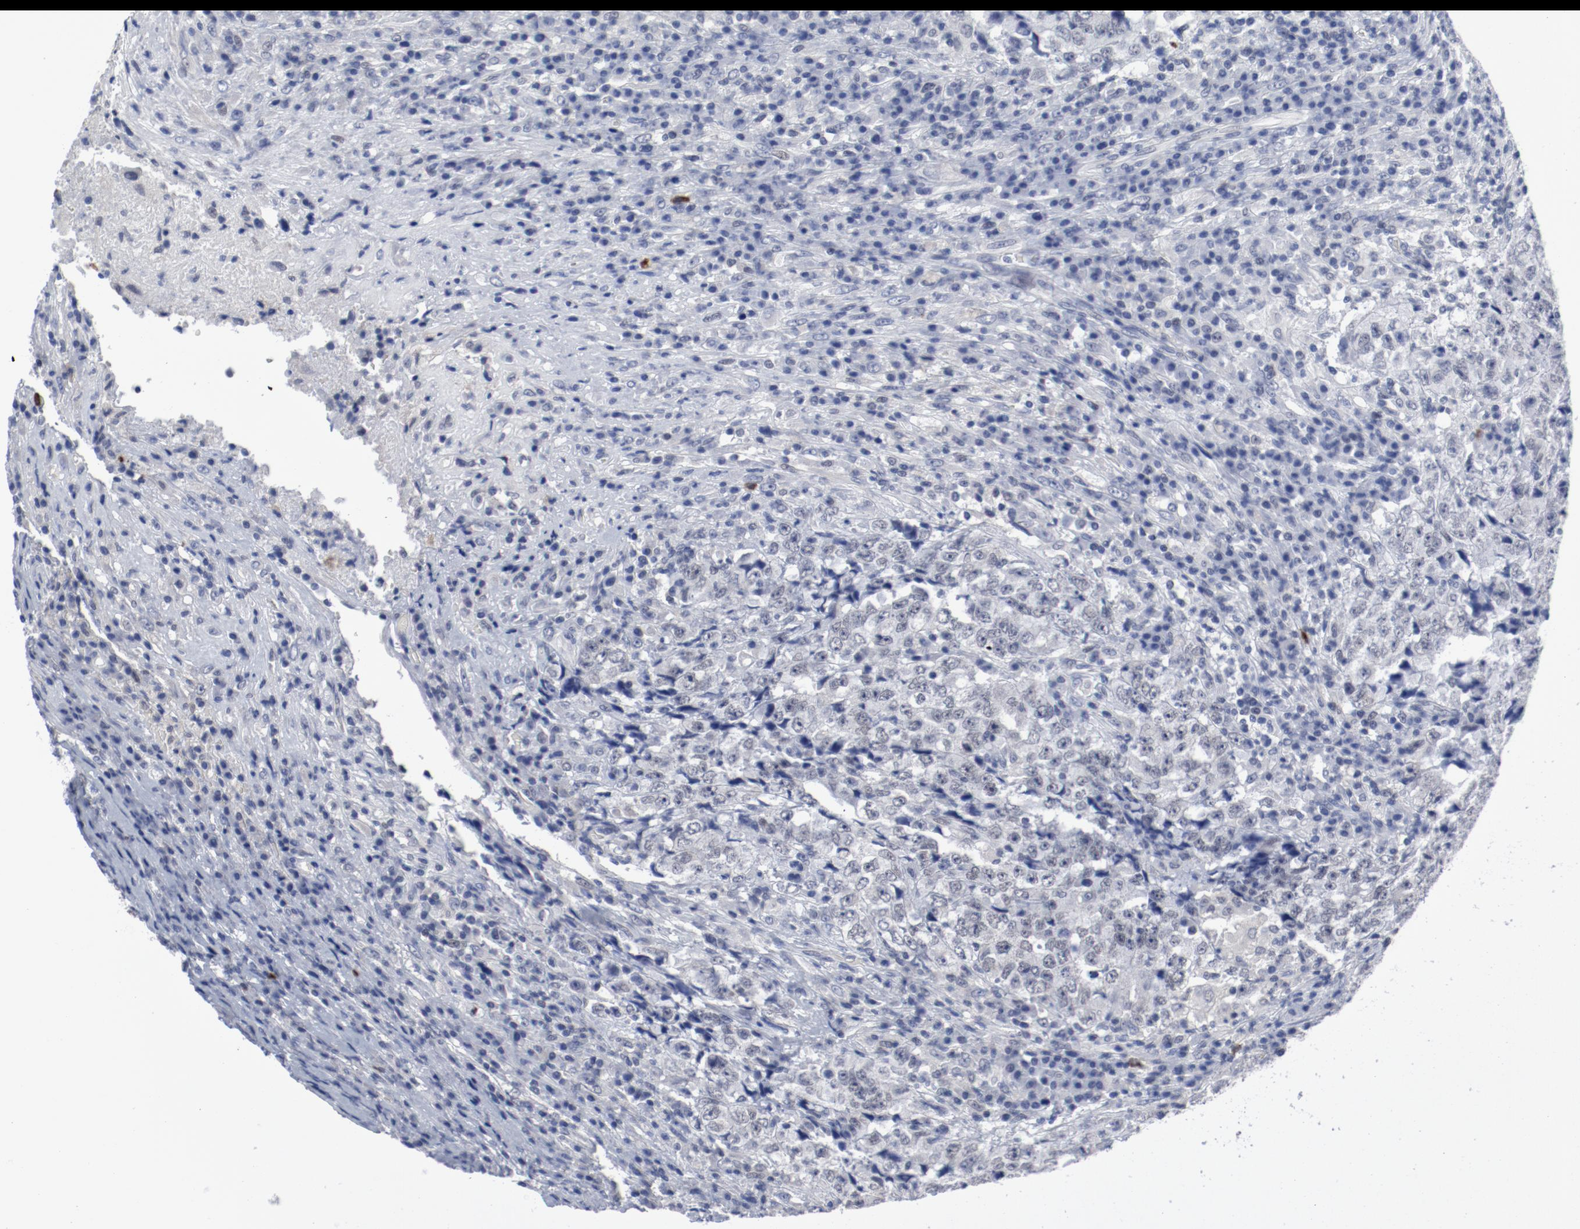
{"staining": {"intensity": "negative", "quantity": "none", "location": "none"}, "tissue": "testis cancer", "cell_type": "Tumor cells", "image_type": "cancer", "snomed": [{"axis": "morphology", "description": "Necrosis, NOS"}, {"axis": "morphology", "description": "Carcinoma, Embryonal, NOS"}, {"axis": "topography", "description": "Testis"}], "caption": "DAB immunohistochemical staining of testis cancer (embryonal carcinoma) exhibits no significant positivity in tumor cells.", "gene": "ANKLE2", "patient": {"sex": "male", "age": 19}}